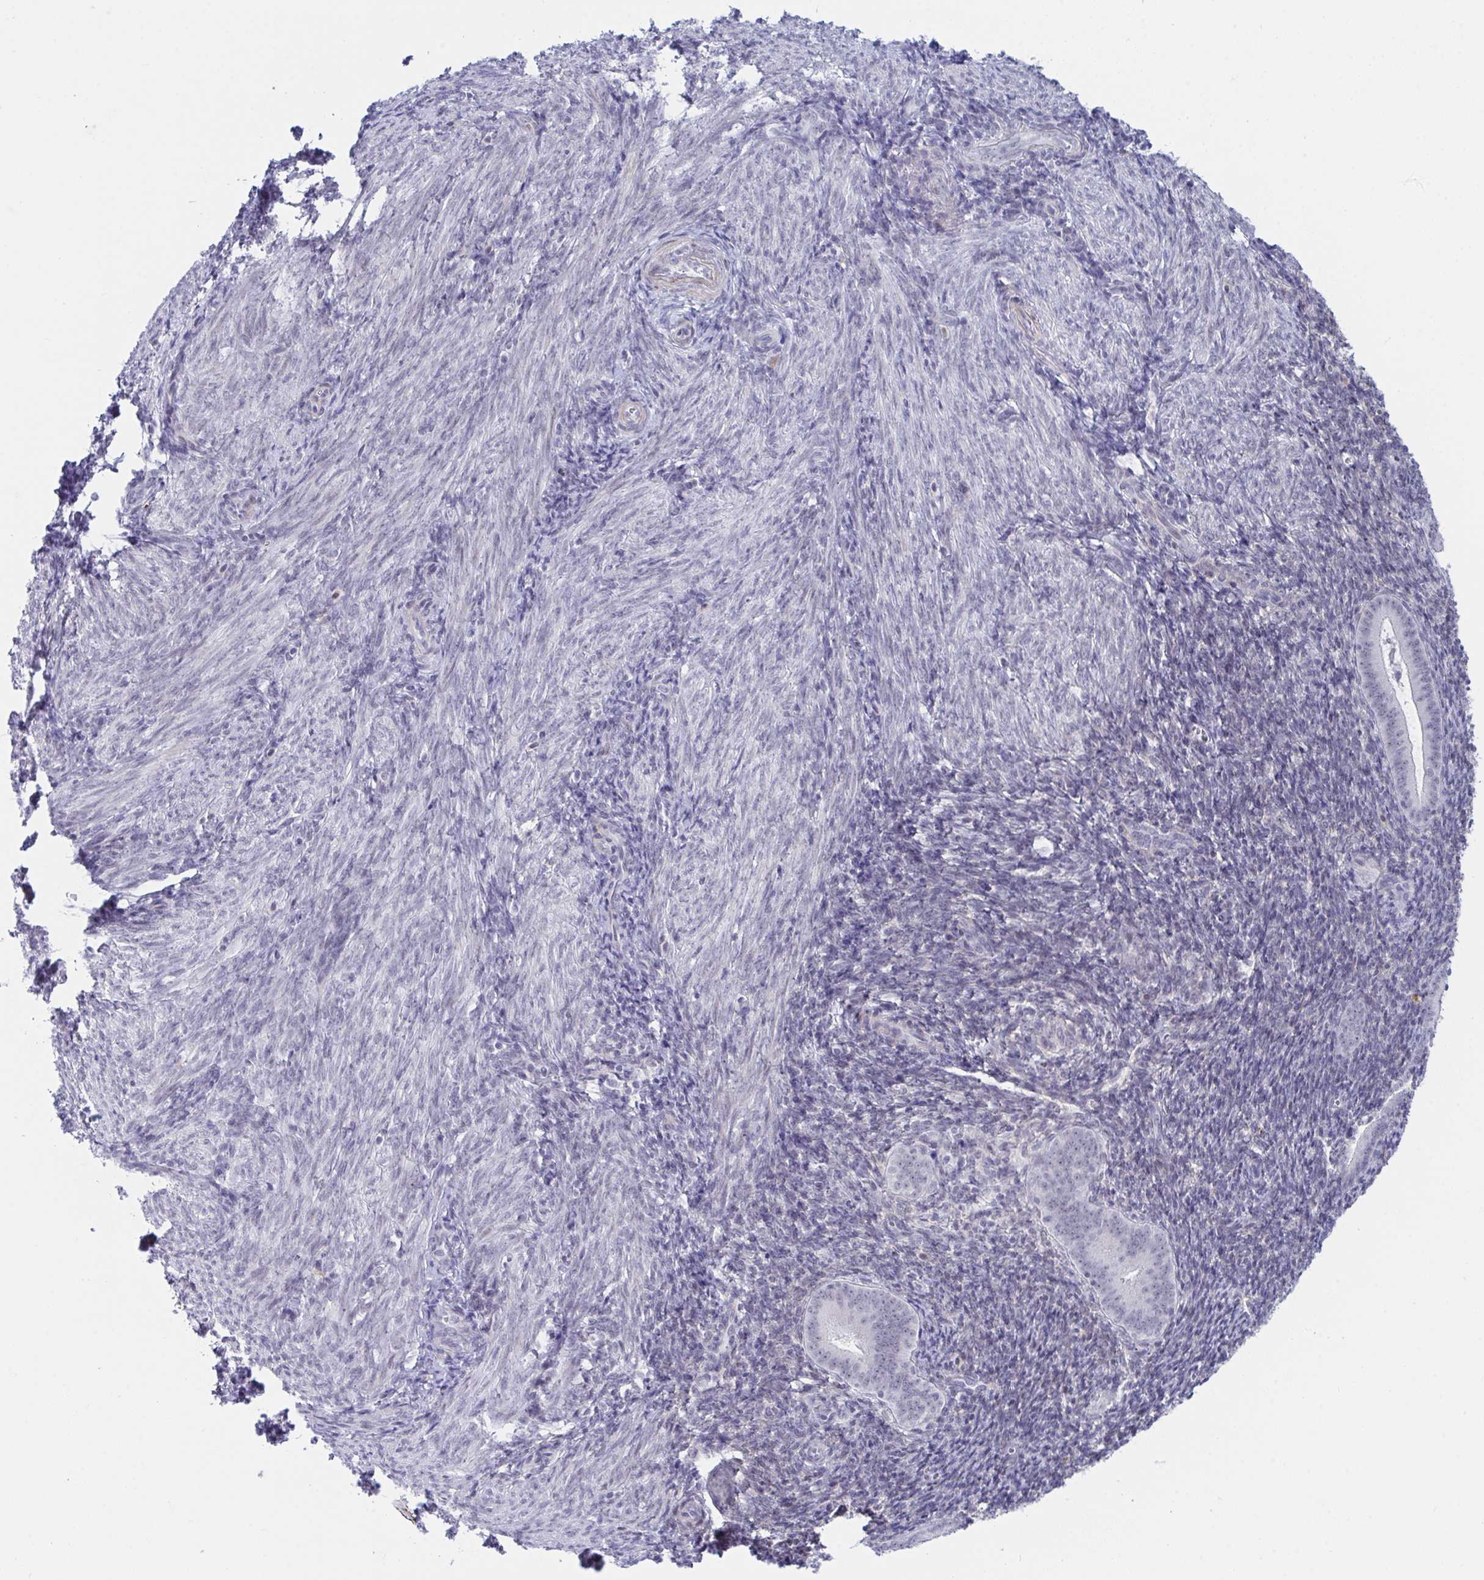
{"staining": {"intensity": "negative", "quantity": "none", "location": "none"}, "tissue": "endometrium", "cell_type": "Cells in endometrial stroma", "image_type": "normal", "snomed": [{"axis": "morphology", "description": "Normal tissue, NOS"}, {"axis": "topography", "description": "Endometrium"}], "caption": "There is no significant staining in cells in endometrial stroma of endometrium. (IHC, brightfield microscopy, high magnification).", "gene": "DAOA", "patient": {"sex": "female", "age": 25}}